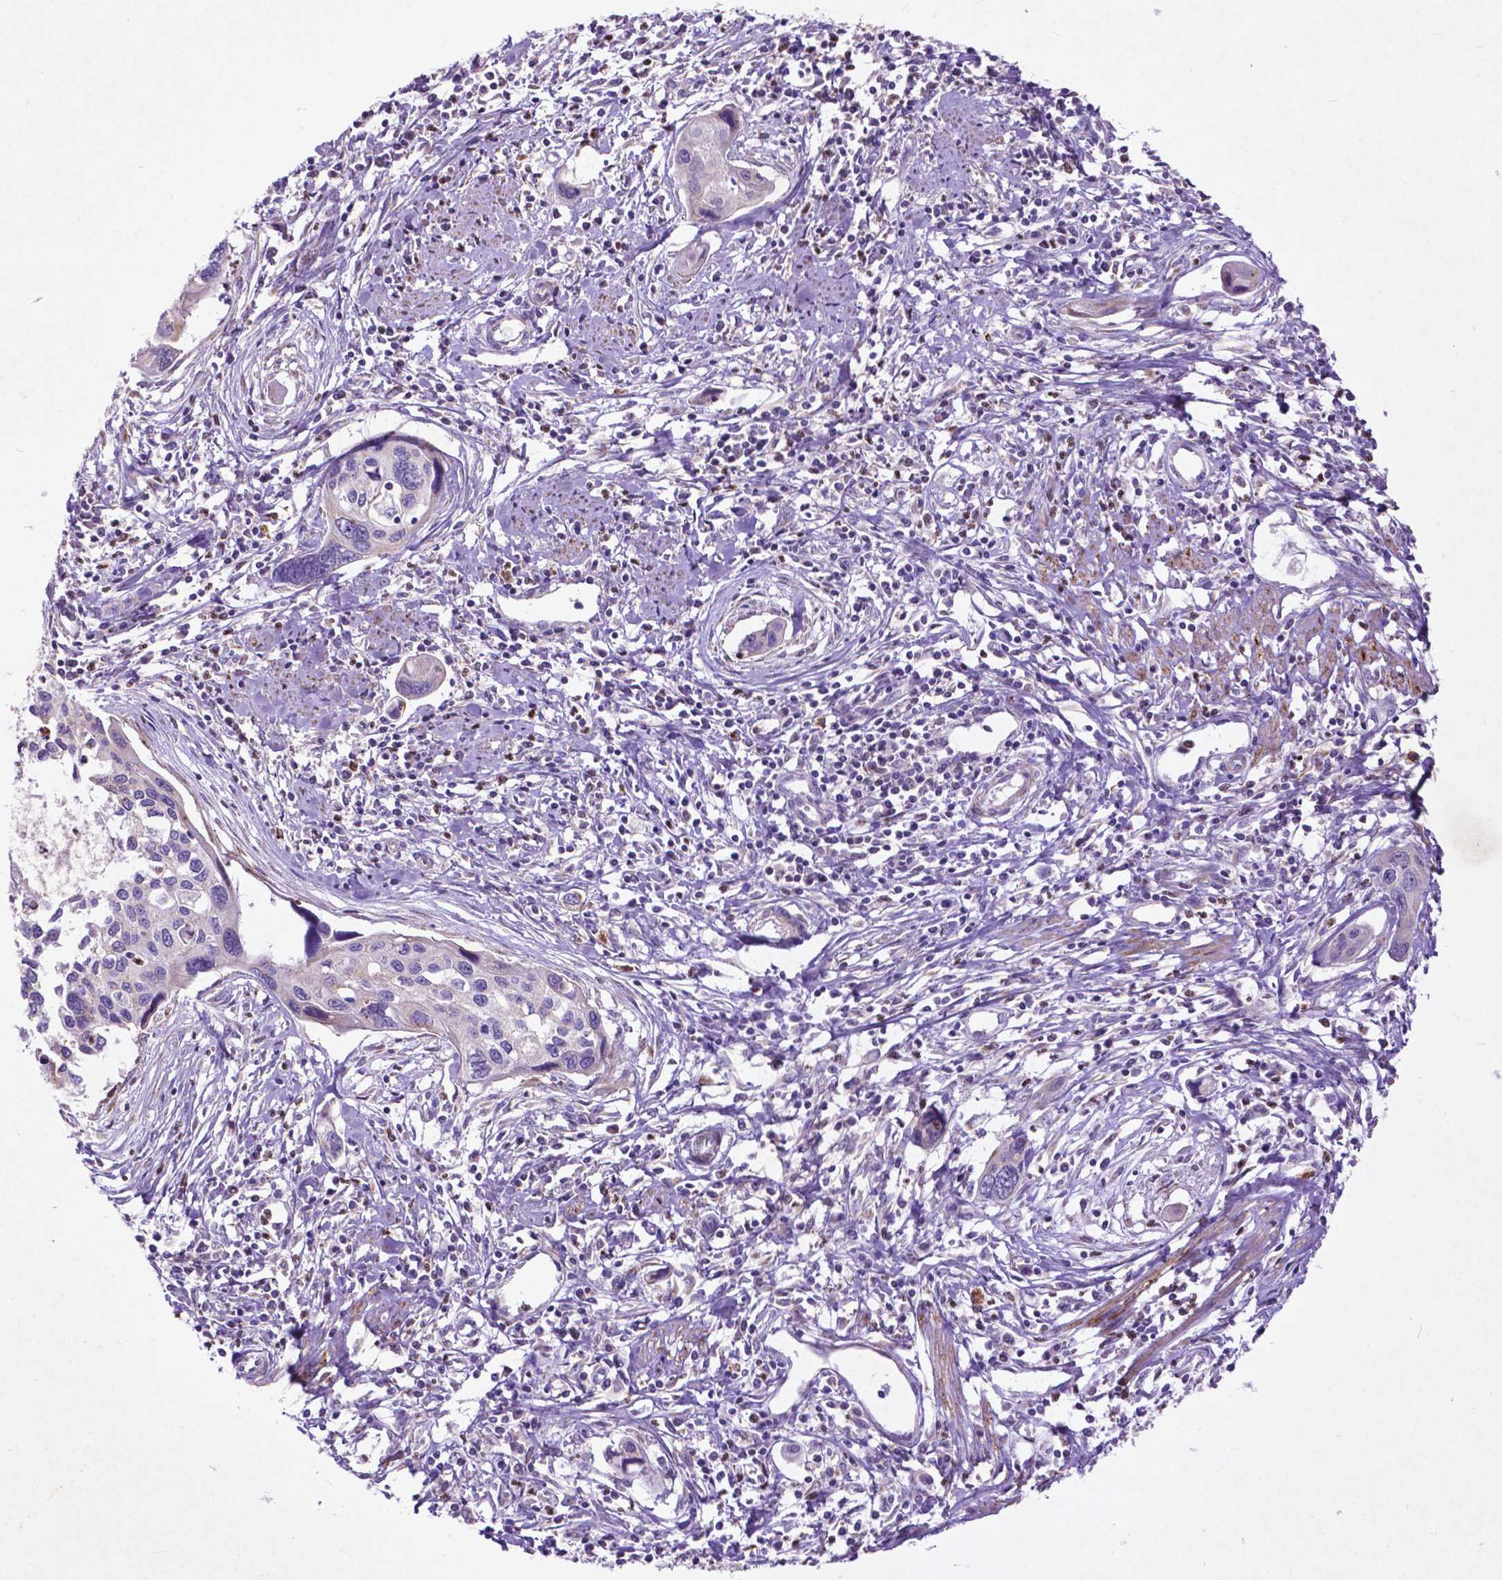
{"staining": {"intensity": "negative", "quantity": "none", "location": "none"}, "tissue": "cervical cancer", "cell_type": "Tumor cells", "image_type": "cancer", "snomed": [{"axis": "morphology", "description": "Squamous cell carcinoma, NOS"}, {"axis": "topography", "description": "Cervix"}], "caption": "This is an immunohistochemistry histopathology image of human cervical squamous cell carcinoma. There is no expression in tumor cells.", "gene": "THEGL", "patient": {"sex": "female", "age": 31}}